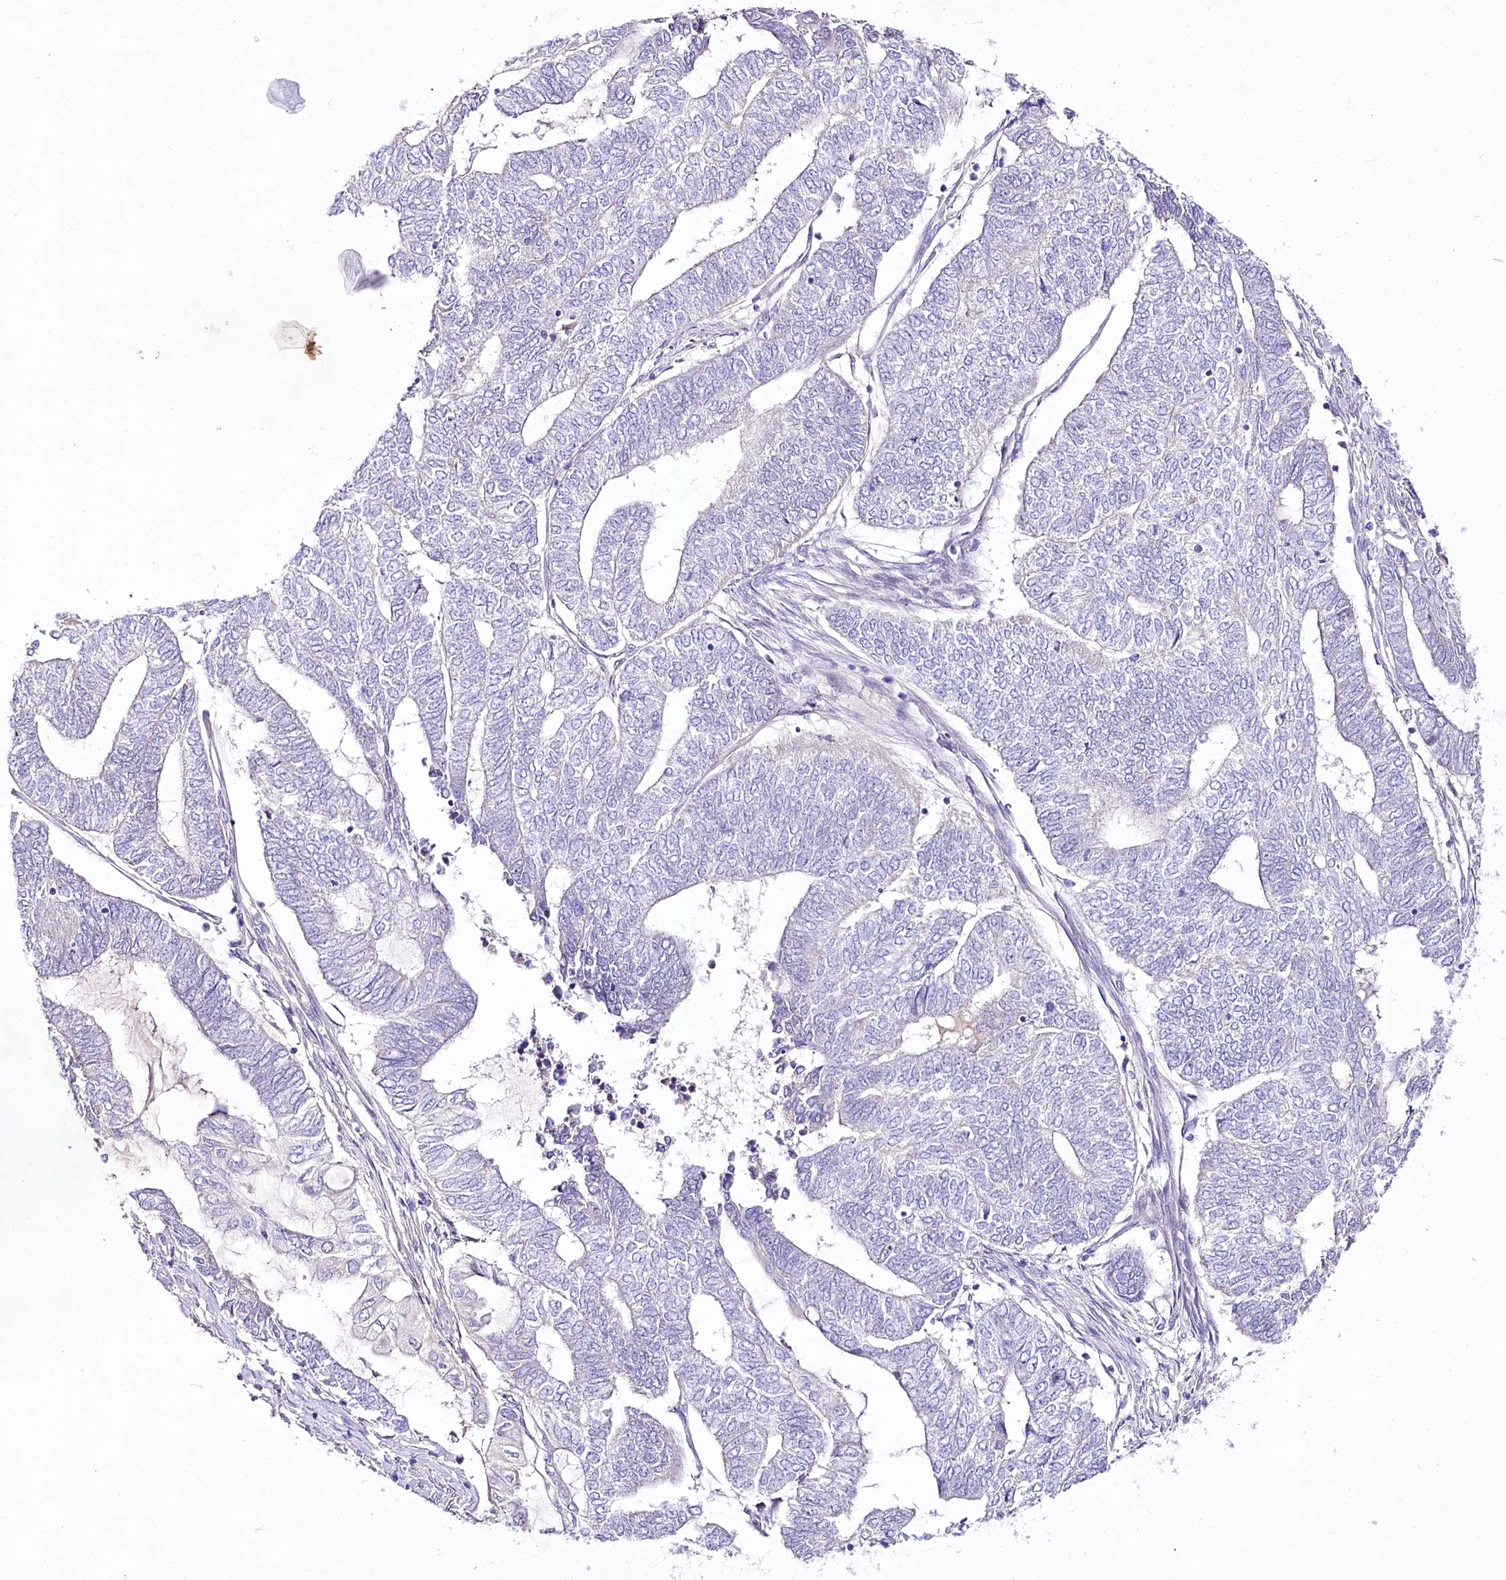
{"staining": {"intensity": "negative", "quantity": "none", "location": "none"}, "tissue": "endometrial cancer", "cell_type": "Tumor cells", "image_type": "cancer", "snomed": [{"axis": "morphology", "description": "Adenocarcinoma, NOS"}, {"axis": "topography", "description": "Uterus"}, {"axis": "topography", "description": "Endometrium"}], "caption": "This is a micrograph of immunohistochemistry staining of endometrial cancer (adenocarcinoma), which shows no positivity in tumor cells. (Brightfield microscopy of DAB (3,3'-diaminobenzidine) IHC at high magnification).", "gene": "LRRC14B", "patient": {"sex": "female", "age": 70}}